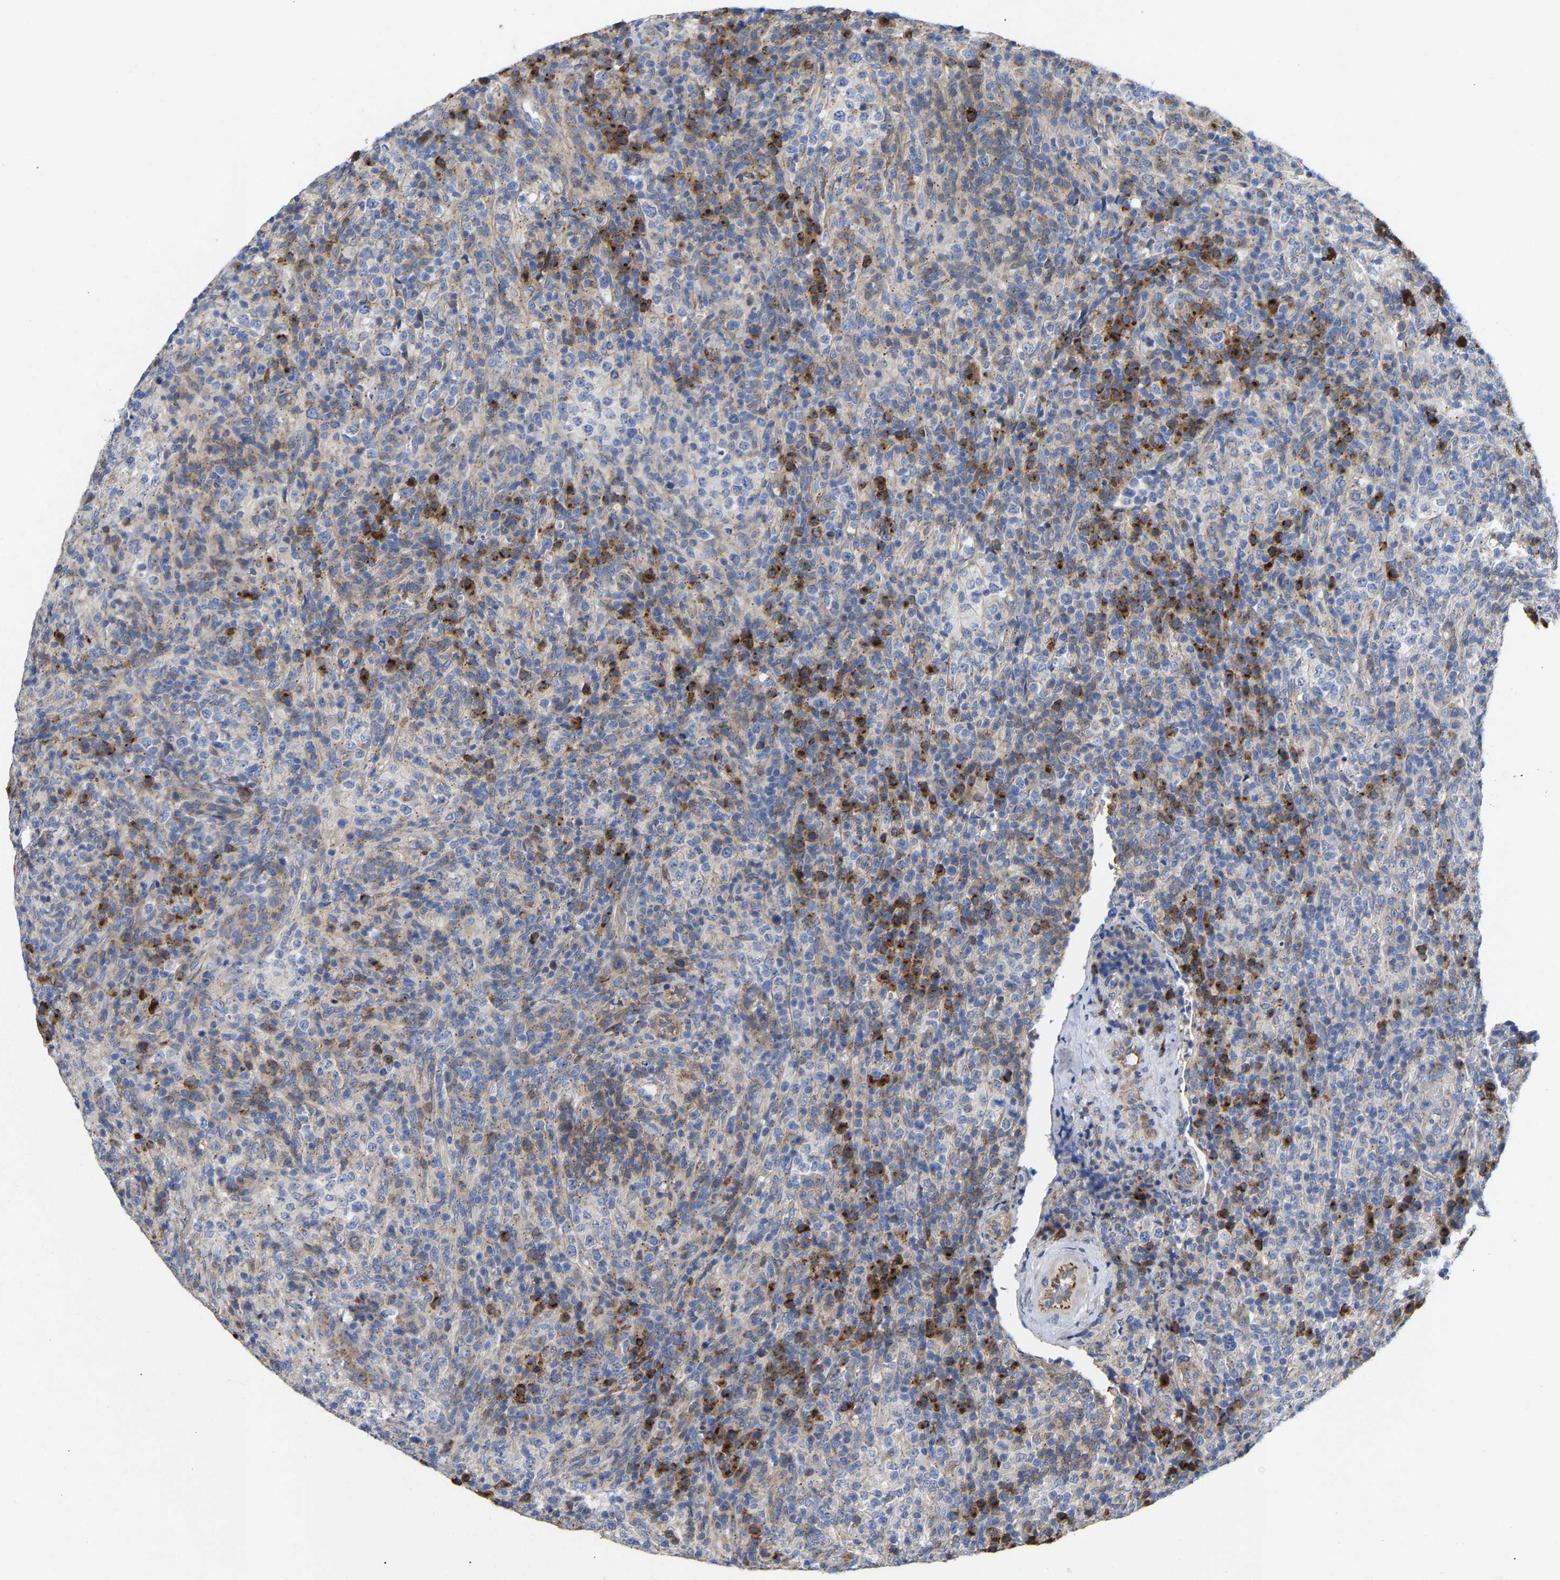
{"staining": {"intensity": "weak", "quantity": "<25%", "location": "cytoplasmic/membranous"}, "tissue": "lymphoma", "cell_type": "Tumor cells", "image_type": "cancer", "snomed": [{"axis": "morphology", "description": "Malignant lymphoma, non-Hodgkin's type, High grade"}, {"axis": "topography", "description": "Lymph node"}], "caption": "A high-resolution micrograph shows immunohistochemistry staining of lymphoma, which demonstrates no significant positivity in tumor cells. (Stains: DAB (3,3'-diaminobenzidine) IHC with hematoxylin counter stain, Microscopy: brightfield microscopy at high magnification).", "gene": "PPP1R15A", "patient": {"sex": "female", "age": 76}}